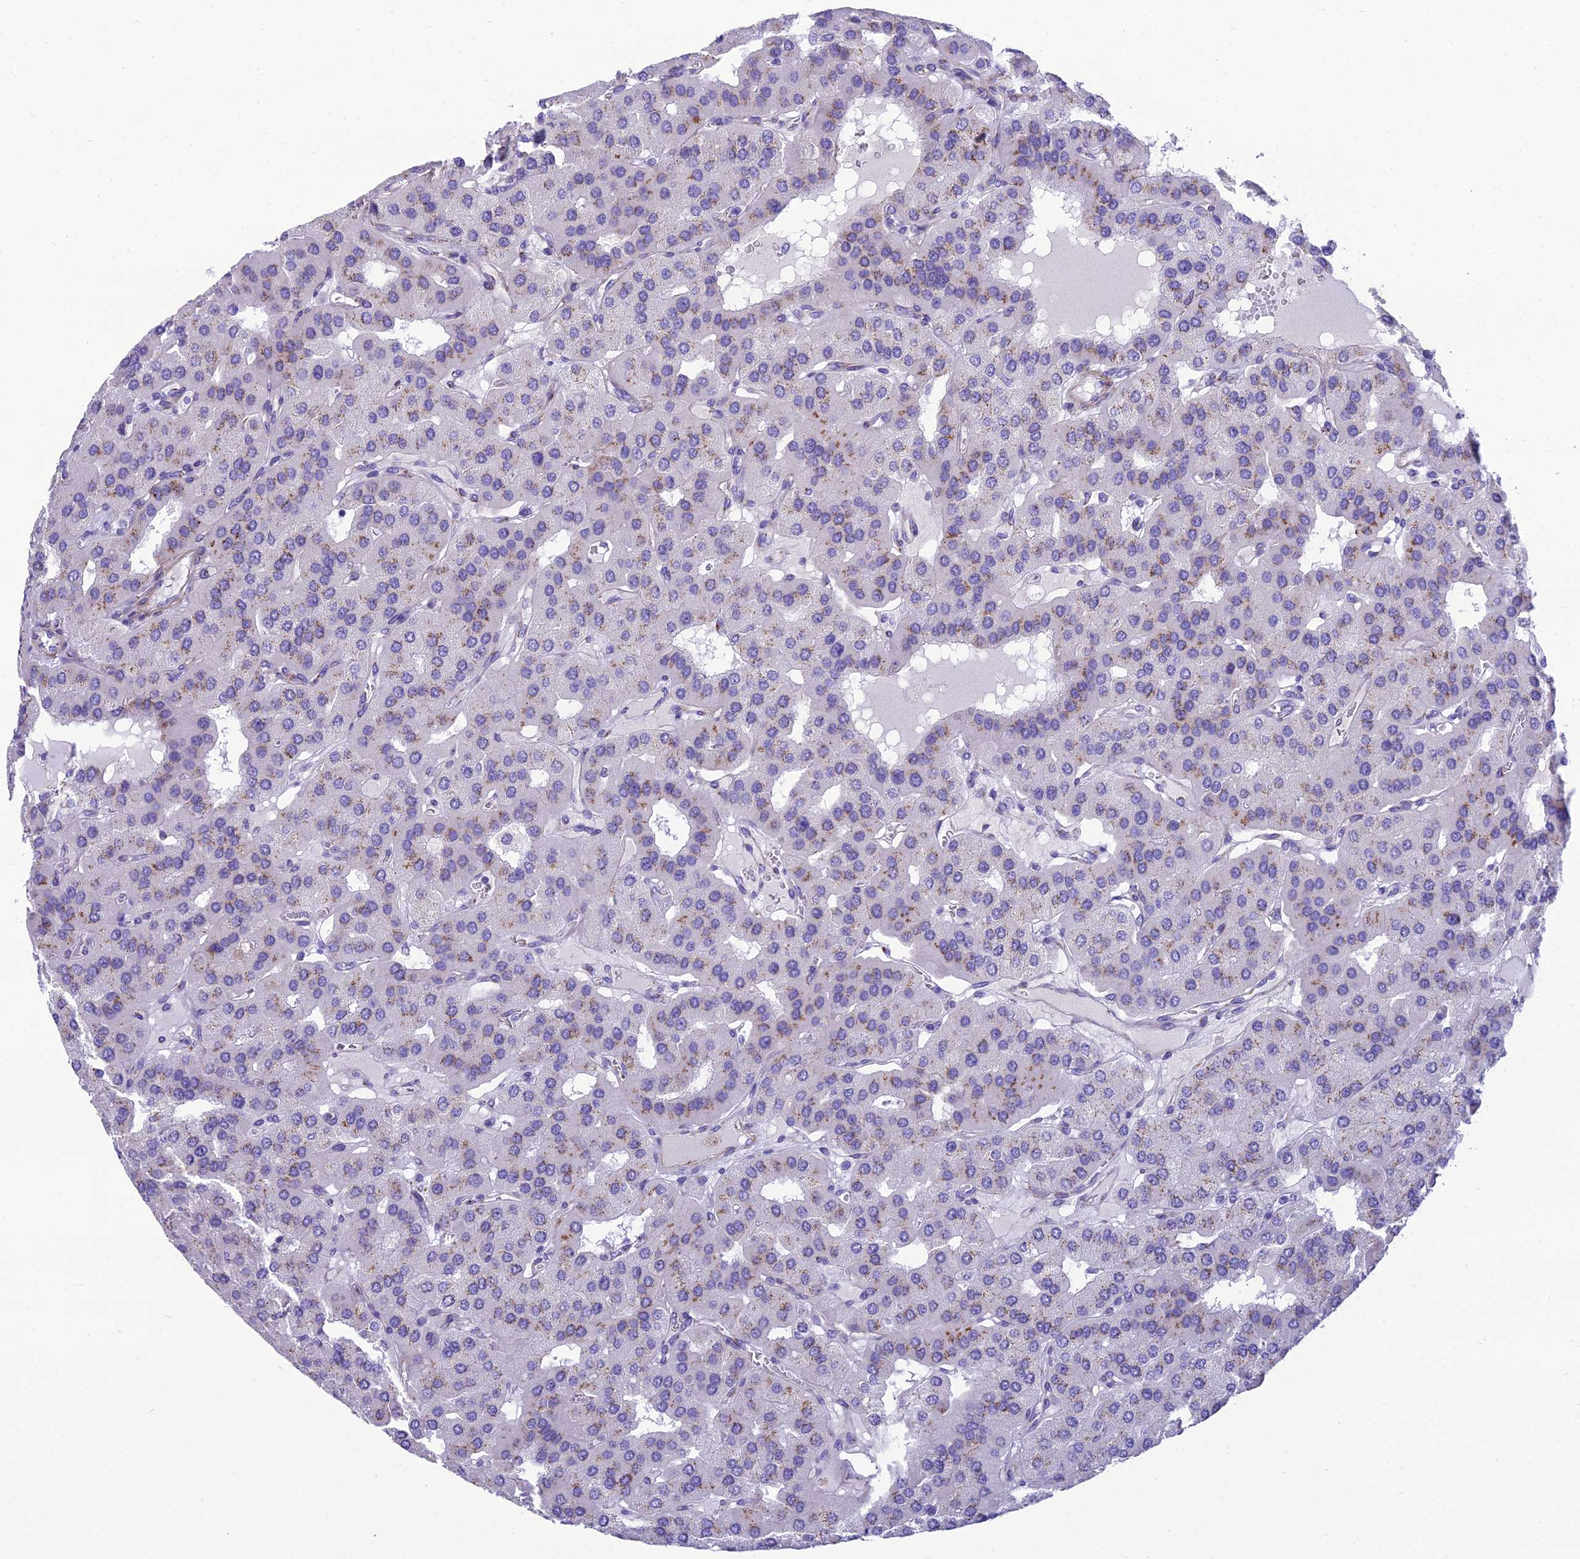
{"staining": {"intensity": "moderate", "quantity": "<25%", "location": "cytoplasmic/membranous"}, "tissue": "parathyroid gland", "cell_type": "Glandular cells", "image_type": "normal", "snomed": [{"axis": "morphology", "description": "Normal tissue, NOS"}, {"axis": "morphology", "description": "Adenoma, NOS"}, {"axis": "topography", "description": "Parathyroid gland"}], "caption": "DAB (3,3'-diaminobenzidine) immunohistochemical staining of benign parathyroid gland demonstrates moderate cytoplasmic/membranous protein expression in about <25% of glandular cells. Ihc stains the protein in brown and the nuclei are stained blue.", "gene": "GFRA1", "patient": {"sex": "female", "age": 86}}